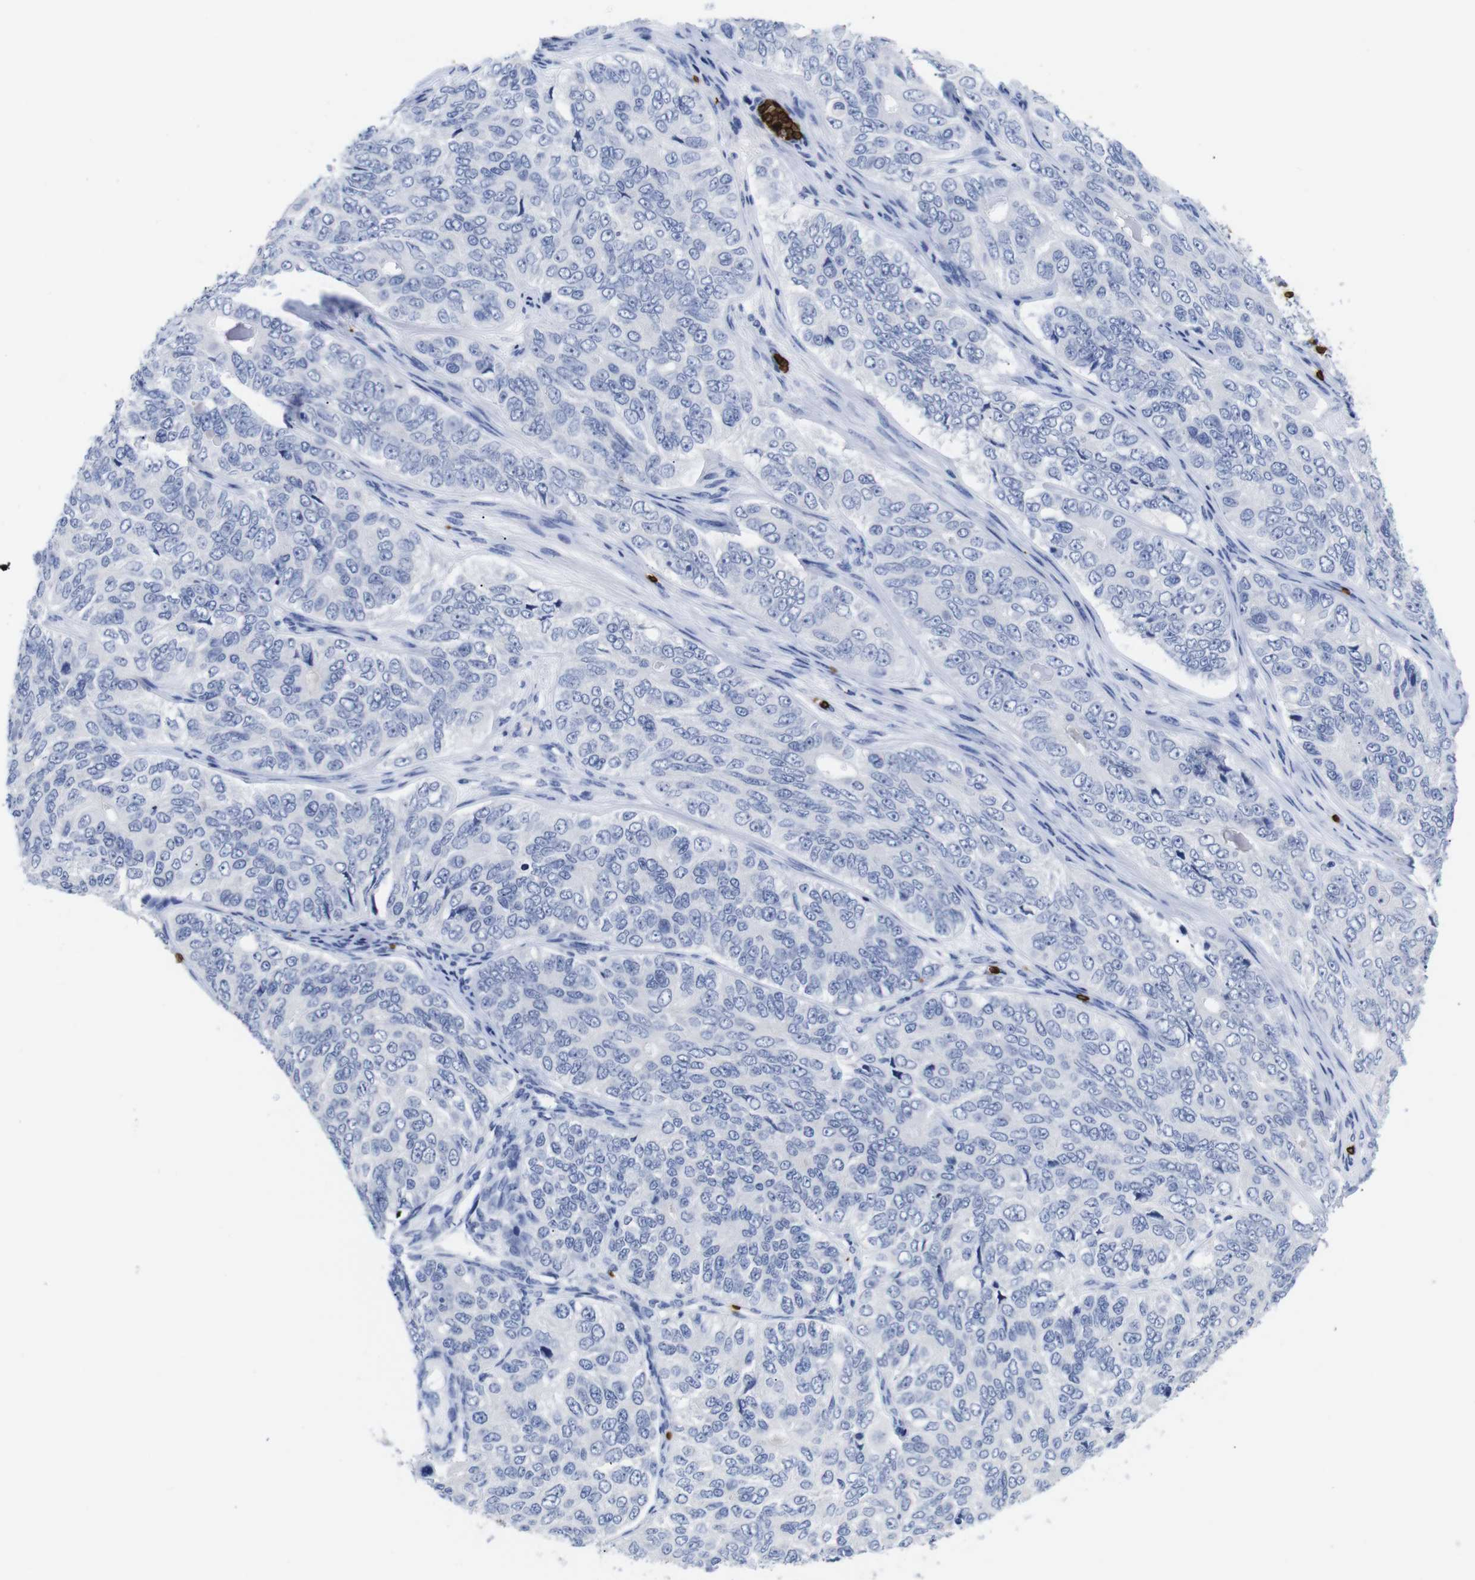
{"staining": {"intensity": "negative", "quantity": "none", "location": "none"}, "tissue": "ovarian cancer", "cell_type": "Tumor cells", "image_type": "cancer", "snomed": [{"axis": "morphology", "description": "Carcinoma, endometroid"}, {"axis": "topography", "description": "Ovary"}], "caption": "The image demonstrates no staining of tumor cells in endometroid carcinoma (ovarian).", "gene": "S1PR2", "patient": {"sex": "female", "age": 51}}